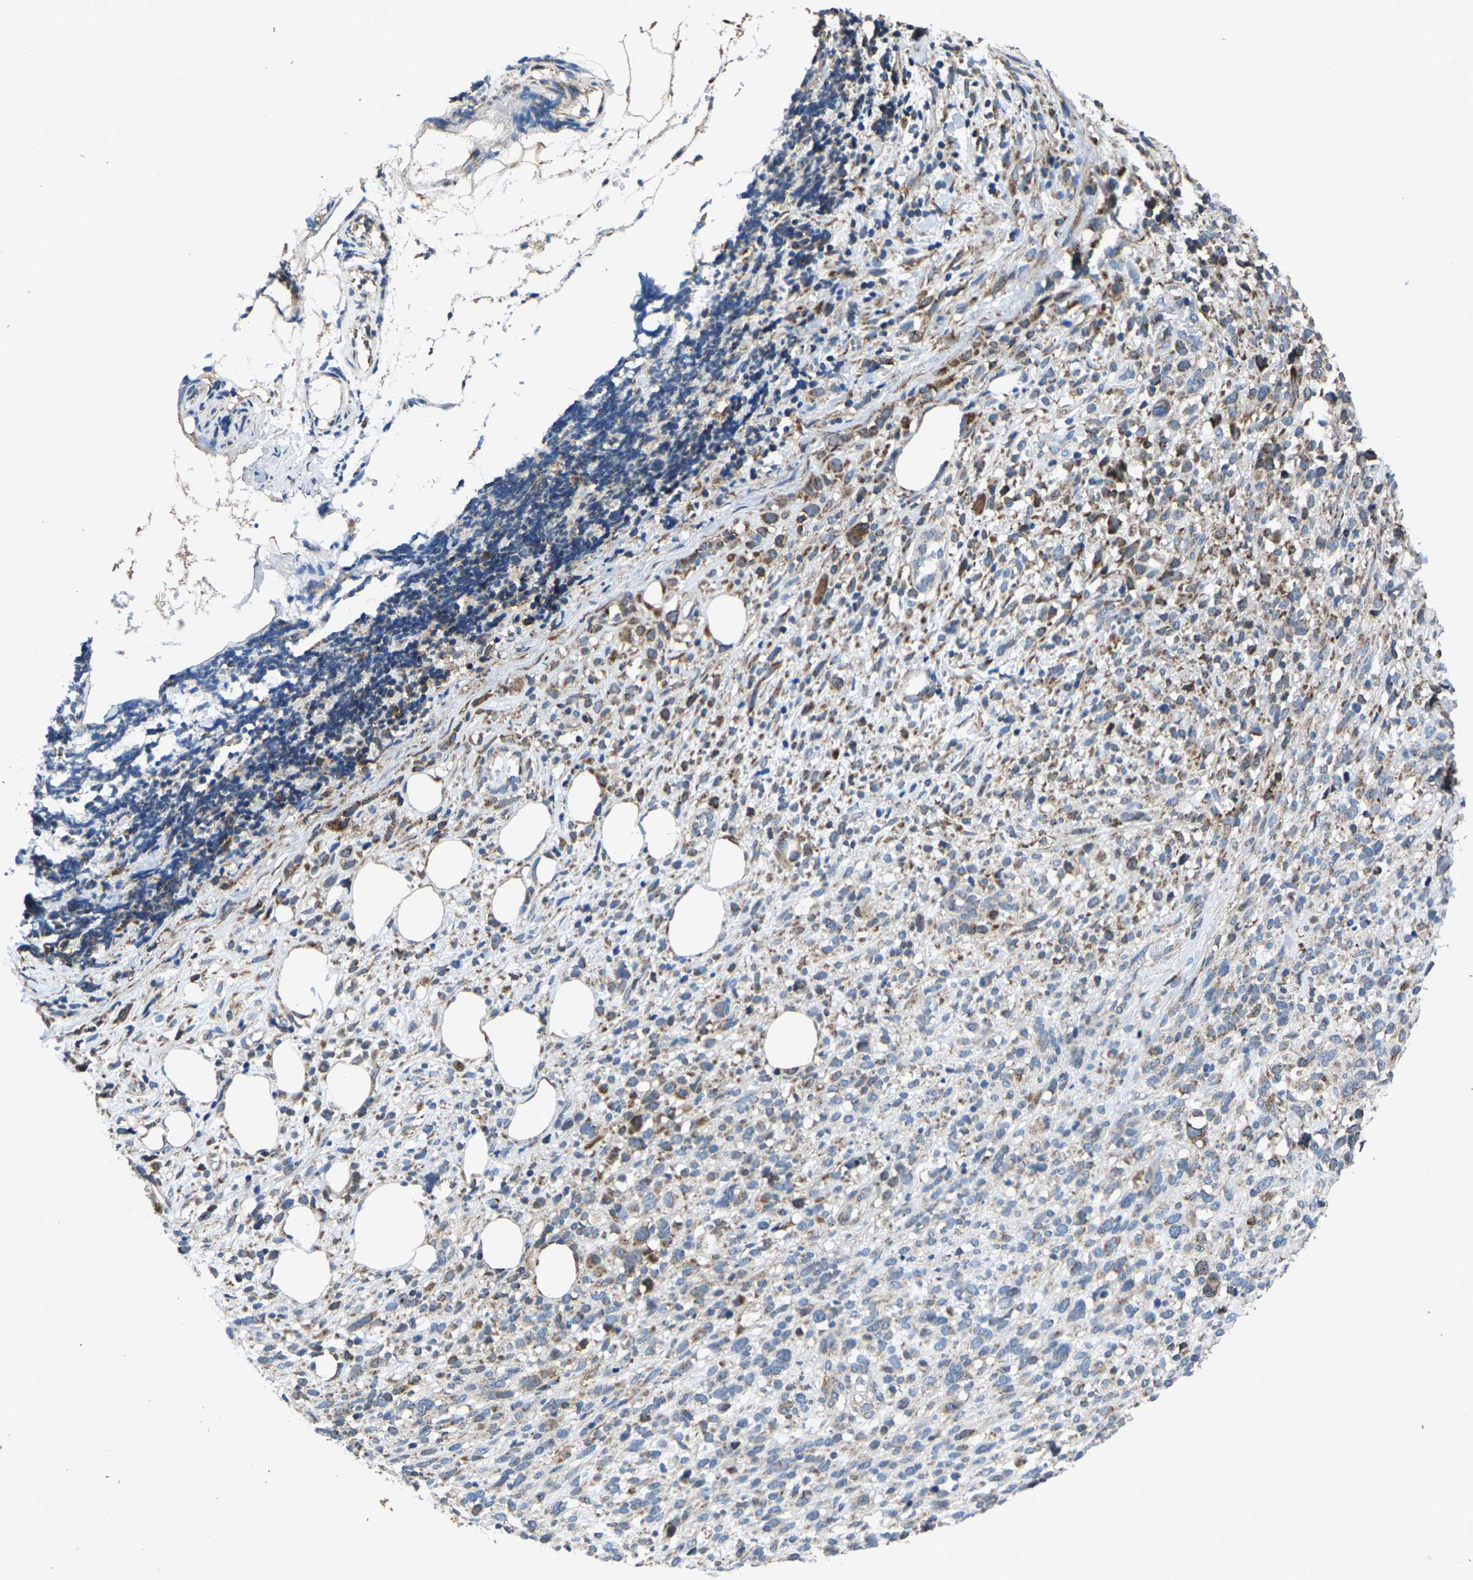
{"staining": {"intensity": "weak", "quantity": "<25%", "location": "cytoplasmic/membranous"}, "tissue": "melanoma", "cell_type": "Tumor cells", "image_type": "cancer", "snomed": [{"axis": "morphology", "description": "Malignant melanoma, NOS"}, {"axis": "topography", "description": "Skin"}], "caption": "Human malignant melanoma stained for a protein using immunohistochemistry (IHC) reveals no positivity in tumor cells.", "gene": "PDP1", "patient": {"sex": "female", "age": 55}}